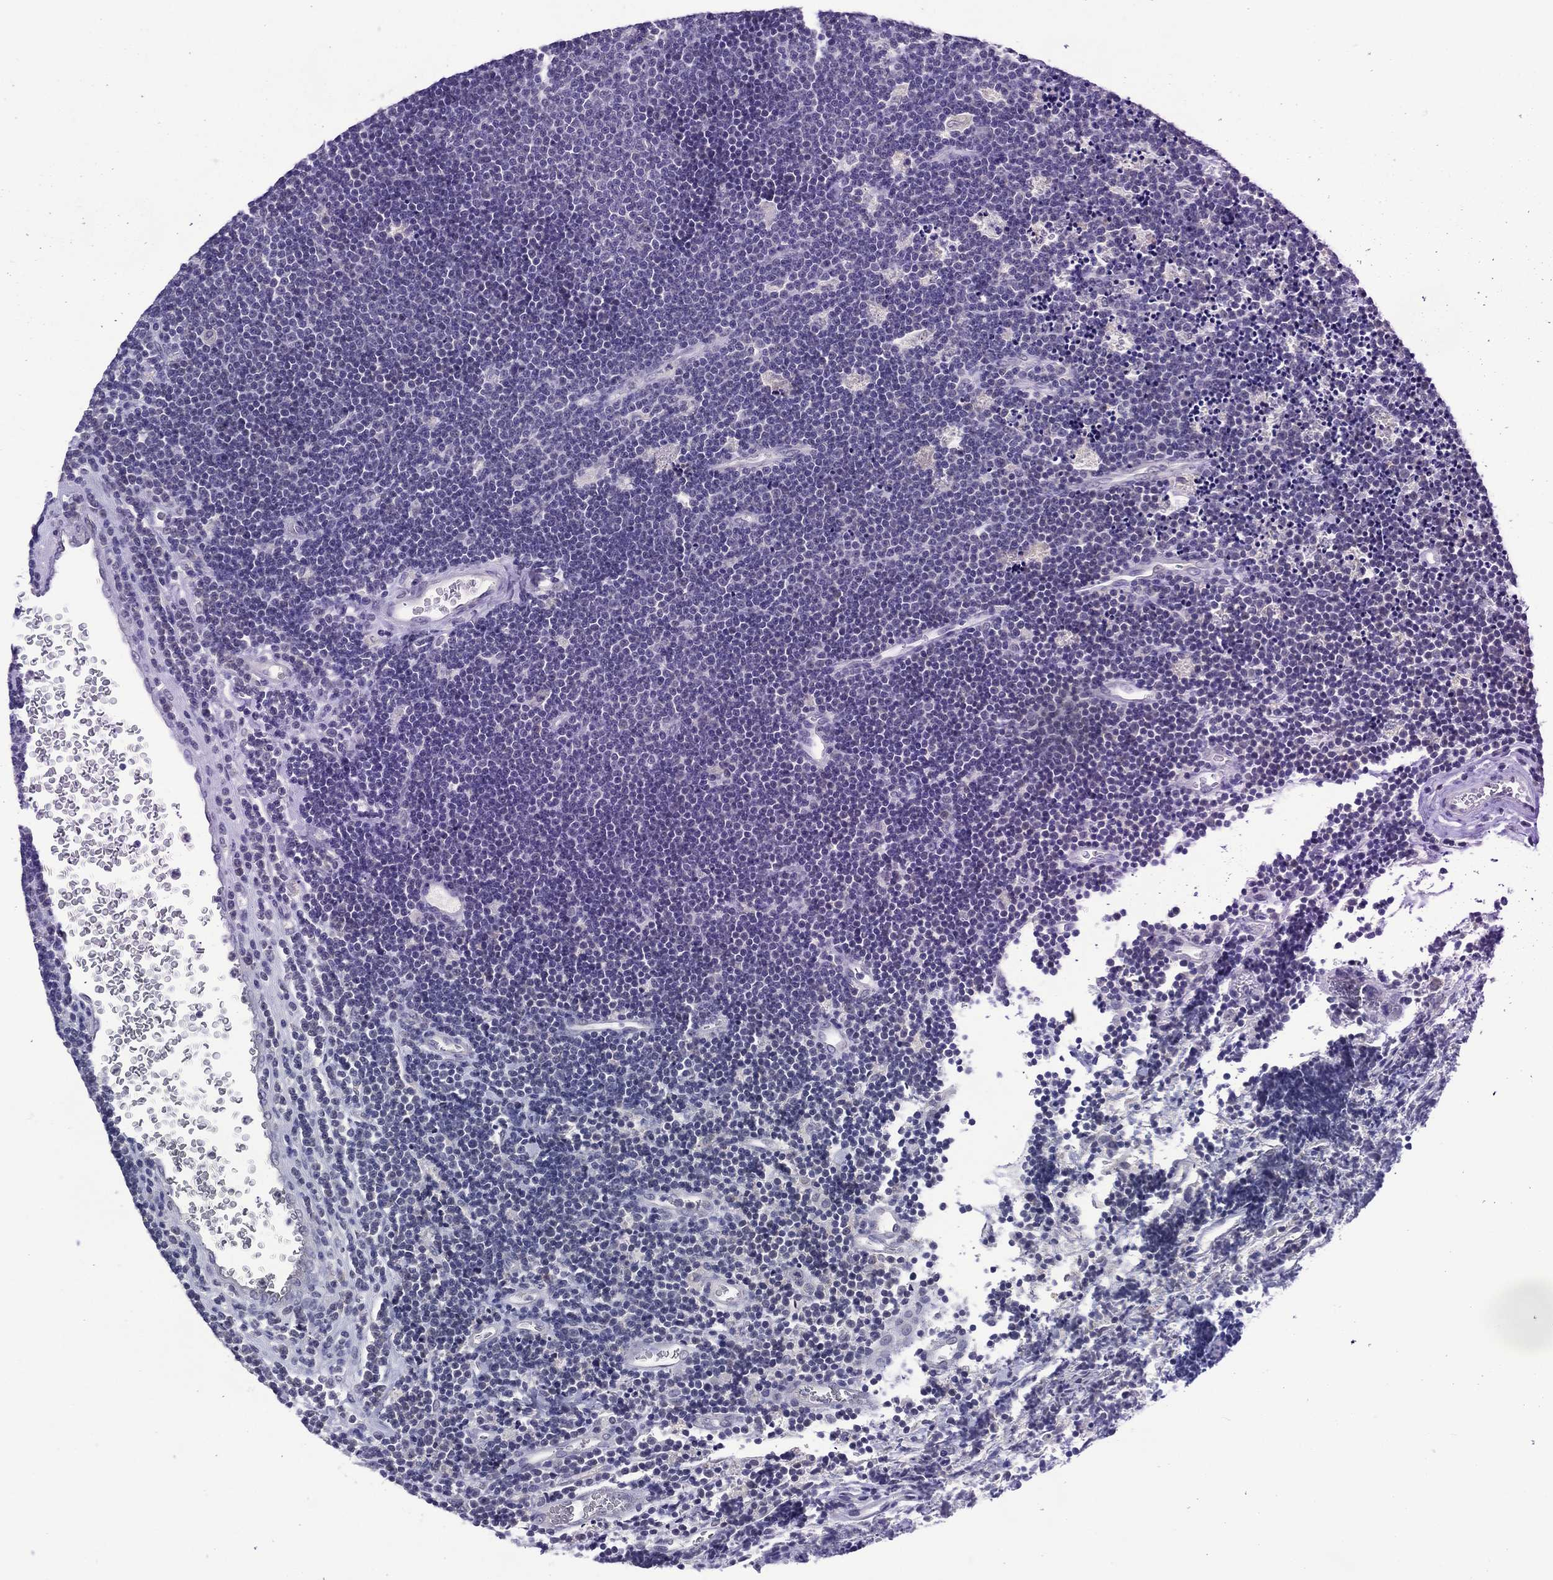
{"staining": {"intensity": "negative", "quantity": "none", "location": "none"}, "tissue": "lymphoma", "cell_type": "Tumor cells", "image_type": "cancer", "snomed": [{"axis": "morphology", "description": "Malignant lymphoma, non-Hodgkin's type, Low grade"}, {"axis": "topography", "description": "Brain"}], "caption": "This is an immunohistochemistry image of malignant lymphoma, non-Hodgkin's type (low-grade). There is no staining in tumor cells.", "gene": "ASB10", "patient": {"sex": "female", "age": 66}}